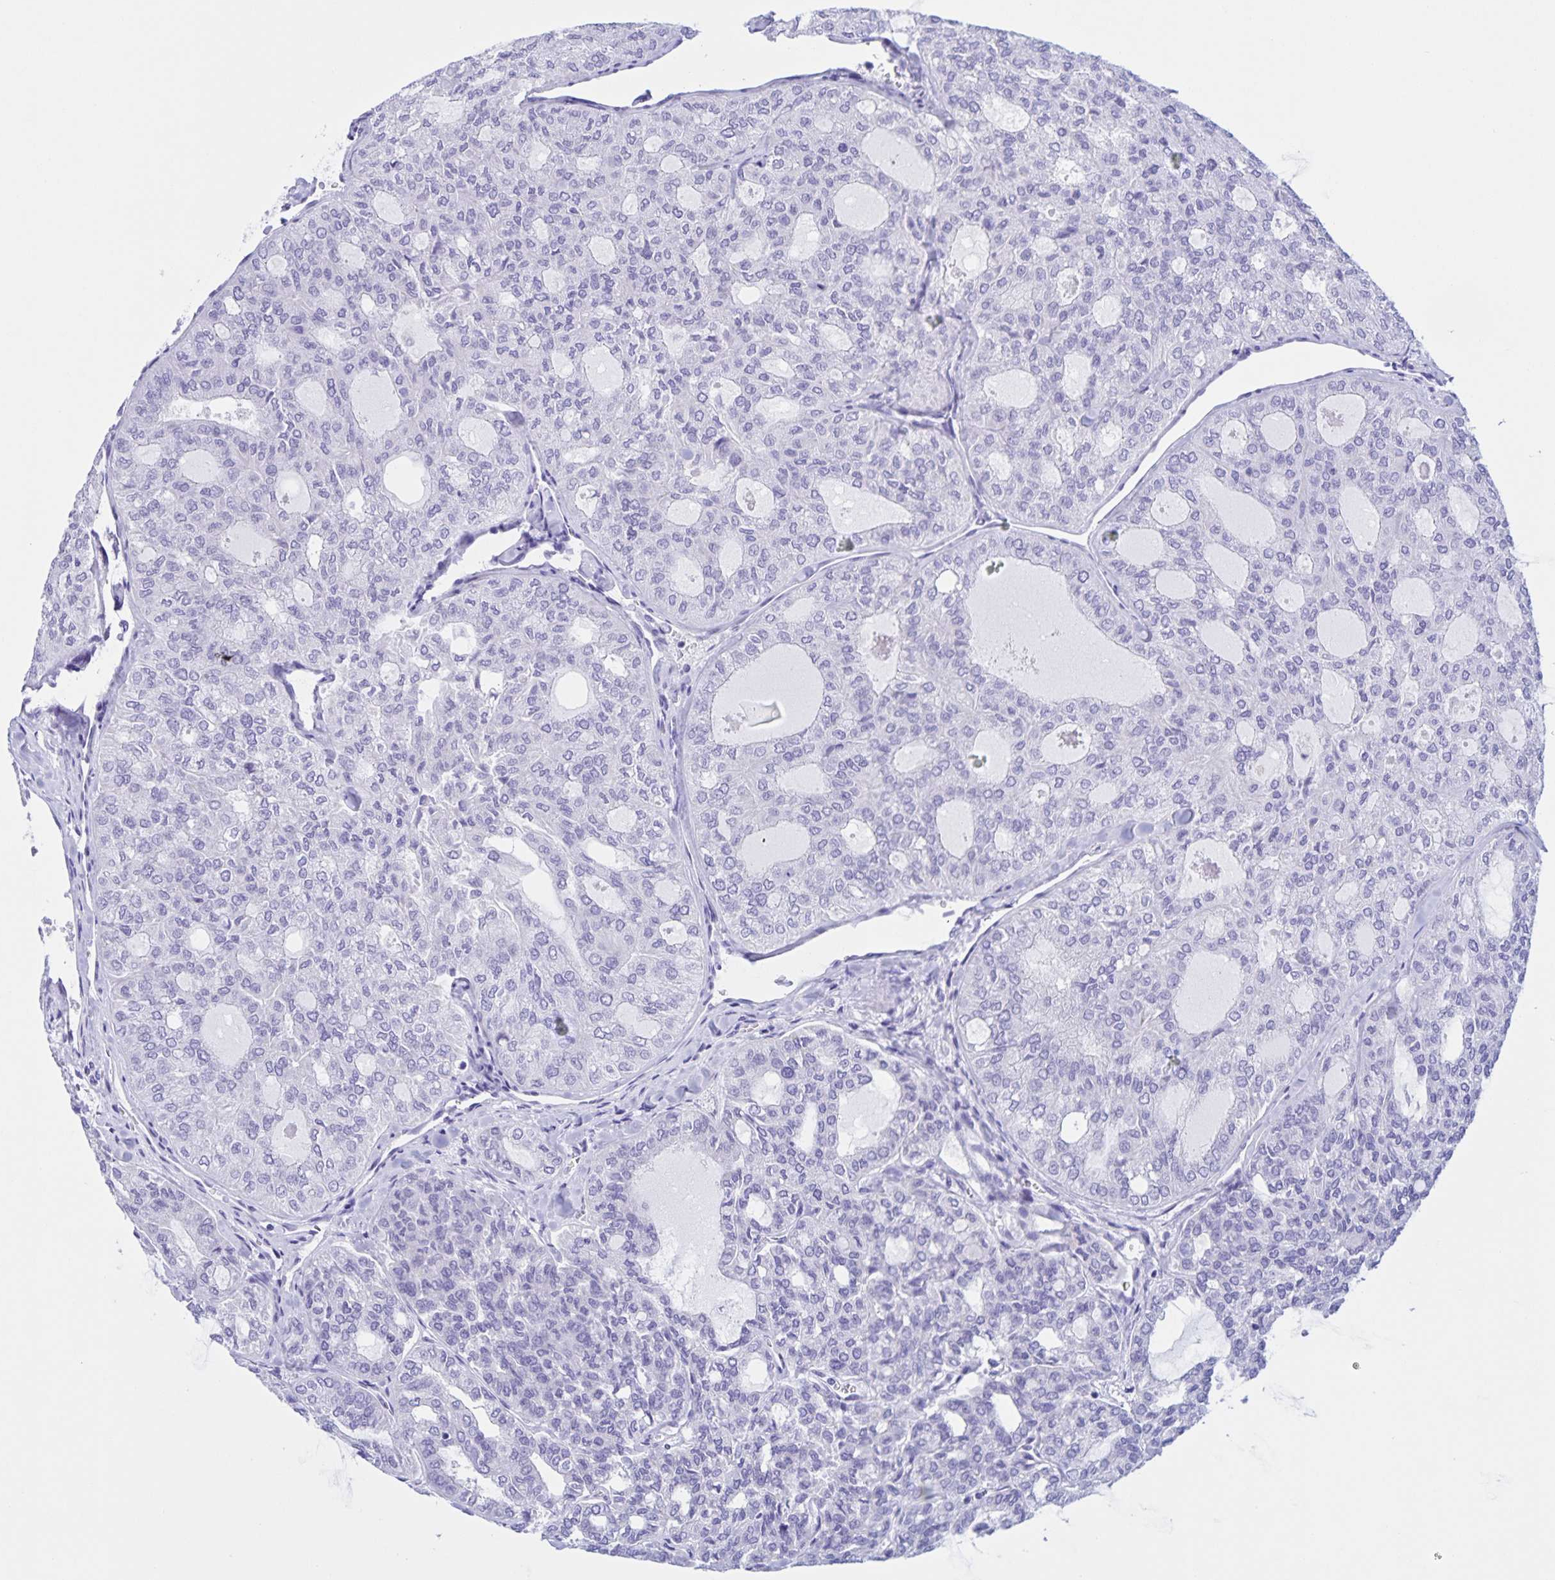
{"staining": {"intensity": "negative", "quantity": "none", "location": "none"}, "tissue": "thyroid cancer", "cell_type": "Tumor cells", "image_type": "cancer", "snomed": [{"axis": "morphology", "description": "Follicular adenoma carcinoma, NOS"}, {"axis": "topography", "description": "Thyroid gland"}], "caption": "High magnification brightfield microscopy of thyroid cancer (follicular adenoma carcinoma) stained with DAB (3,3'-diaminobenzidine) (brown) and counterstained with hematoxylin (blue): tumor cells show no significant expression.", "gene": "TGIF2LX", "patient": {"sex": "male", "age": 75}}